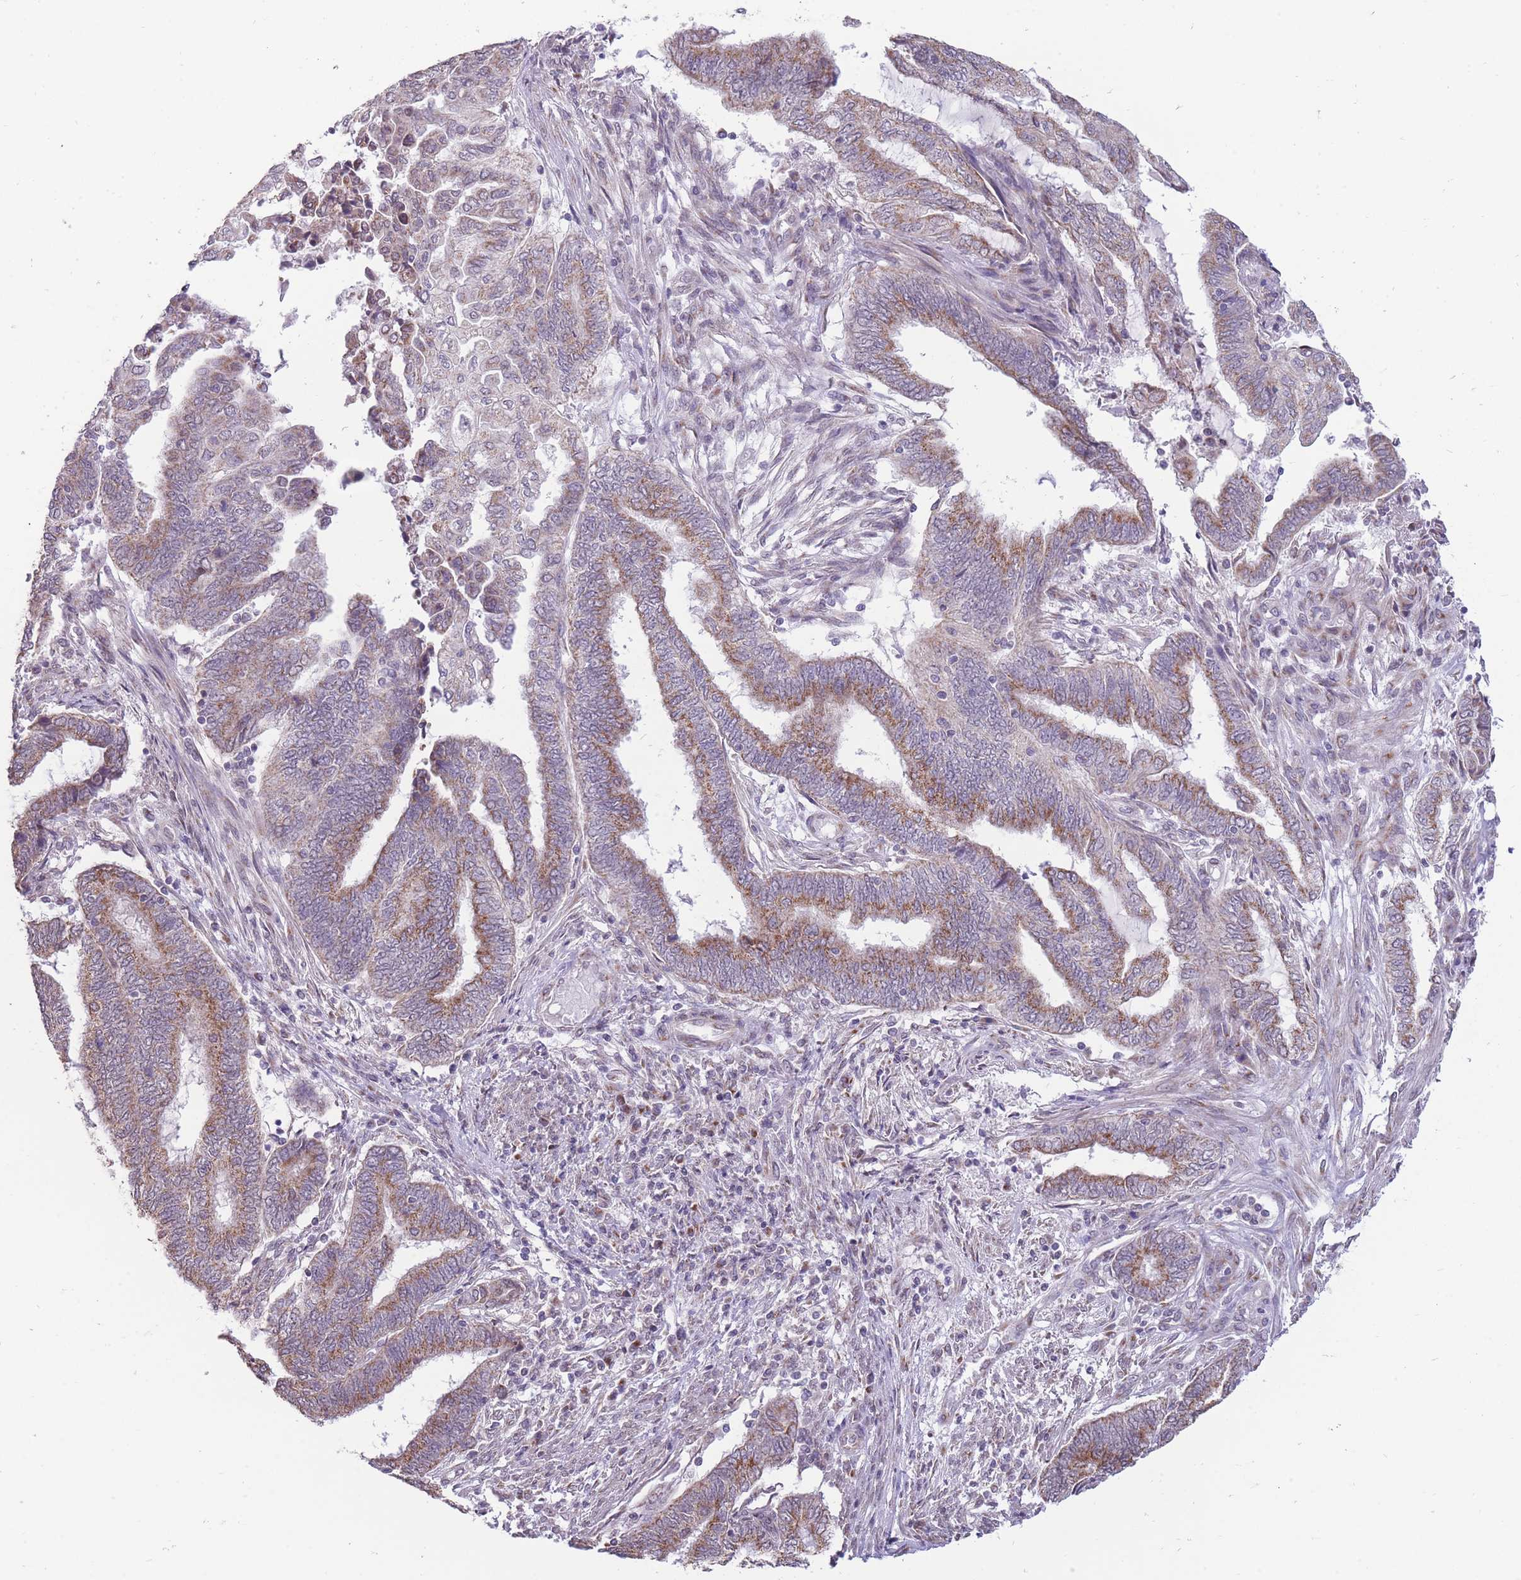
{"staining": {"intensity": "moderate", "quantity": "25%-75%", "location": "cytoplasmic/membranous"}, "tissue": "endometrial cancer", "cell_type": "Tumor cells", "image_type": "cancer", "snomed": [{"axis": "morphology", "description": "Adenocarcinoma, NOS"}, {"axis": "topography", "description": "Uterus"}, {"axis": "topography", "description": "Endometrium"}], "caption": "Human endometrial cancer stained with a protein marker exhibits moderate staining in tumor cells.", "gene": "NELL1", "patient": {"sex": "female", "age": 70}}